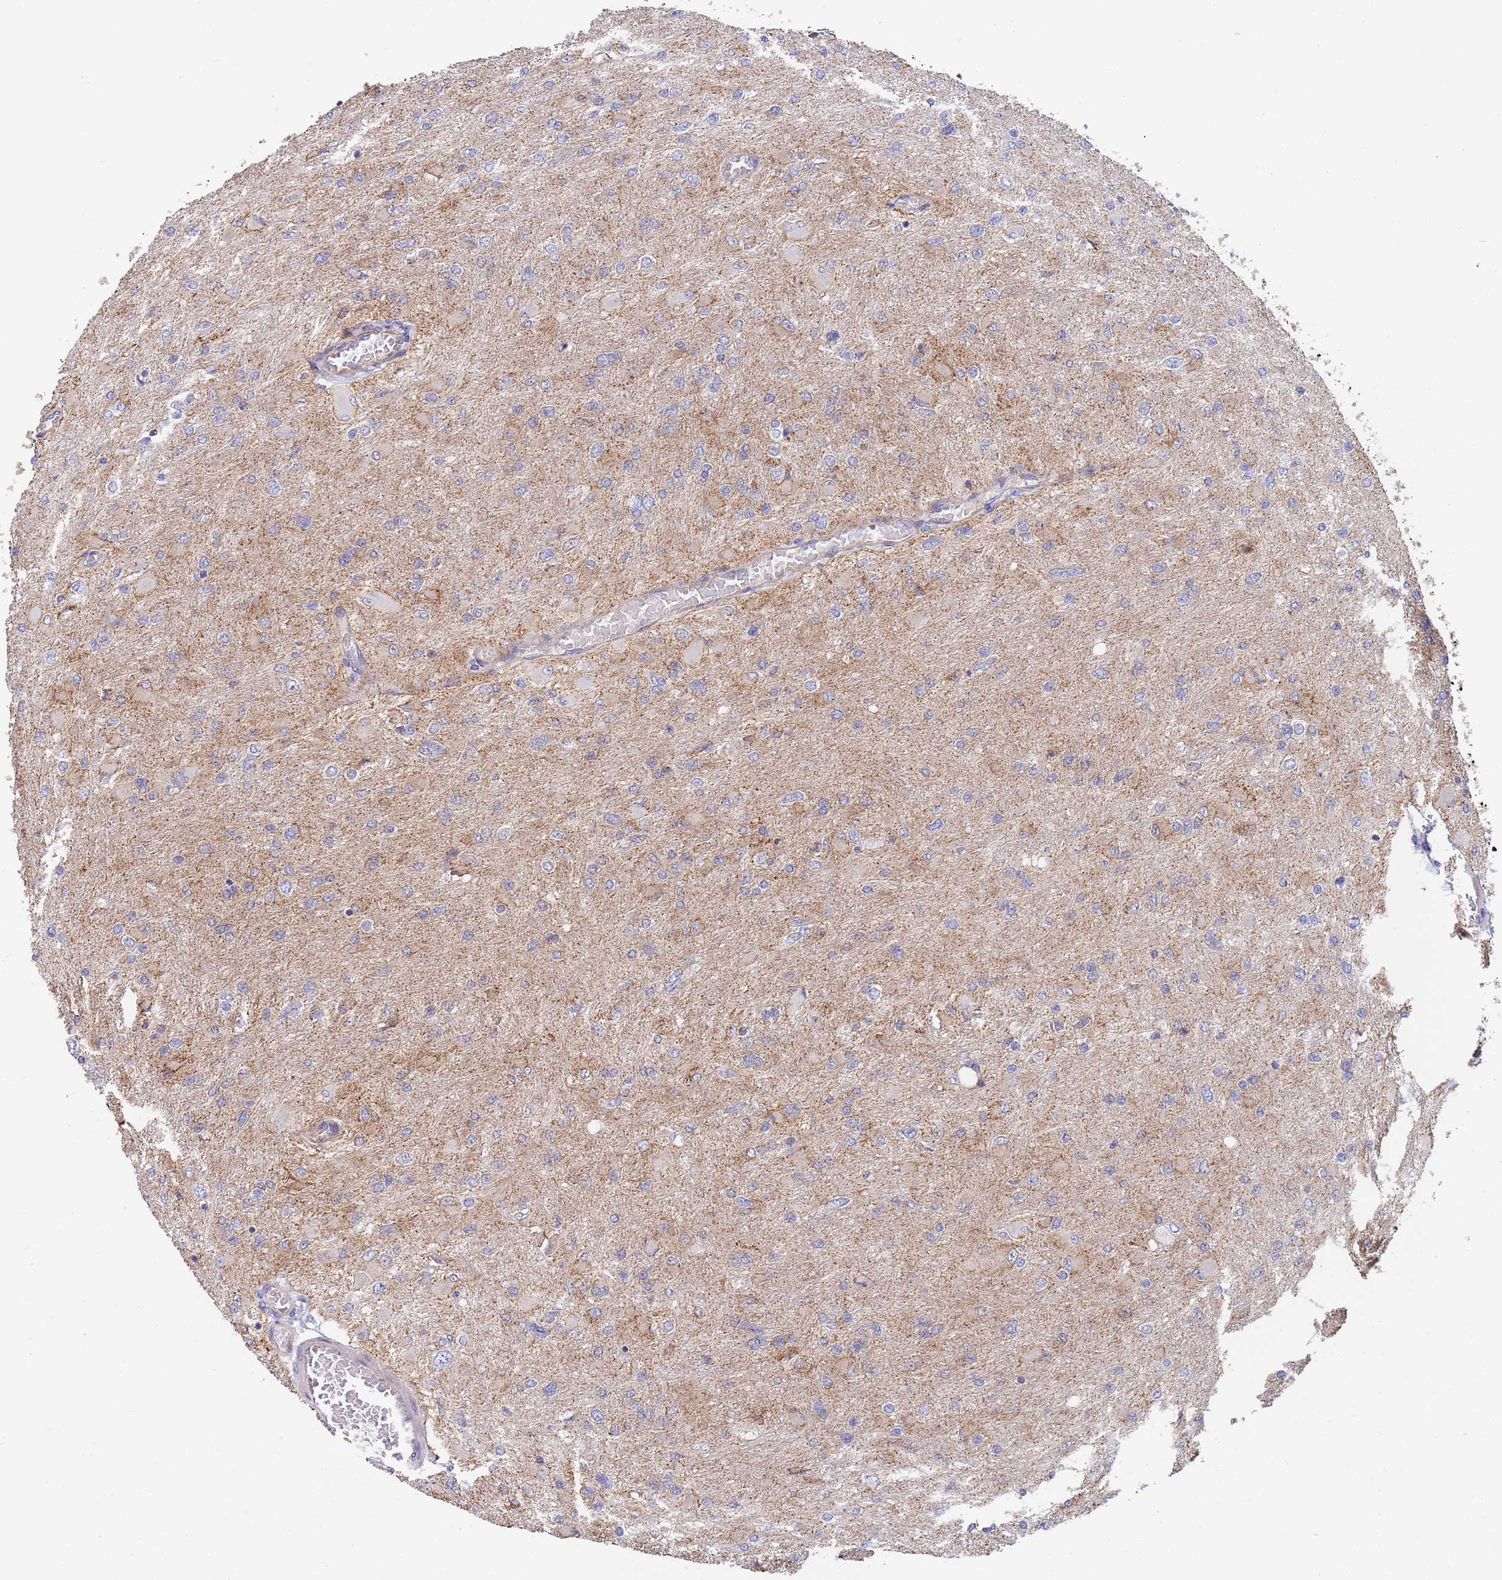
{"staining": {"intensity": "weak", "quantity": "<25%", "location": "cytoplasmic/membranous"}, "tissue": "glioma", "cell_type": "Tumor cells", "image_type": "cancer", "snomed": [{"axis": "morphology", "description": "Glioma, malignant, High grade"}, {"axis": "topography", "description": "Cerebral cortex"}], "caption": "Tumor cells are negative for protein expression in human glioma.", "gene": "PWWP3A", "patient": {"sex": "female", "age": 36}}